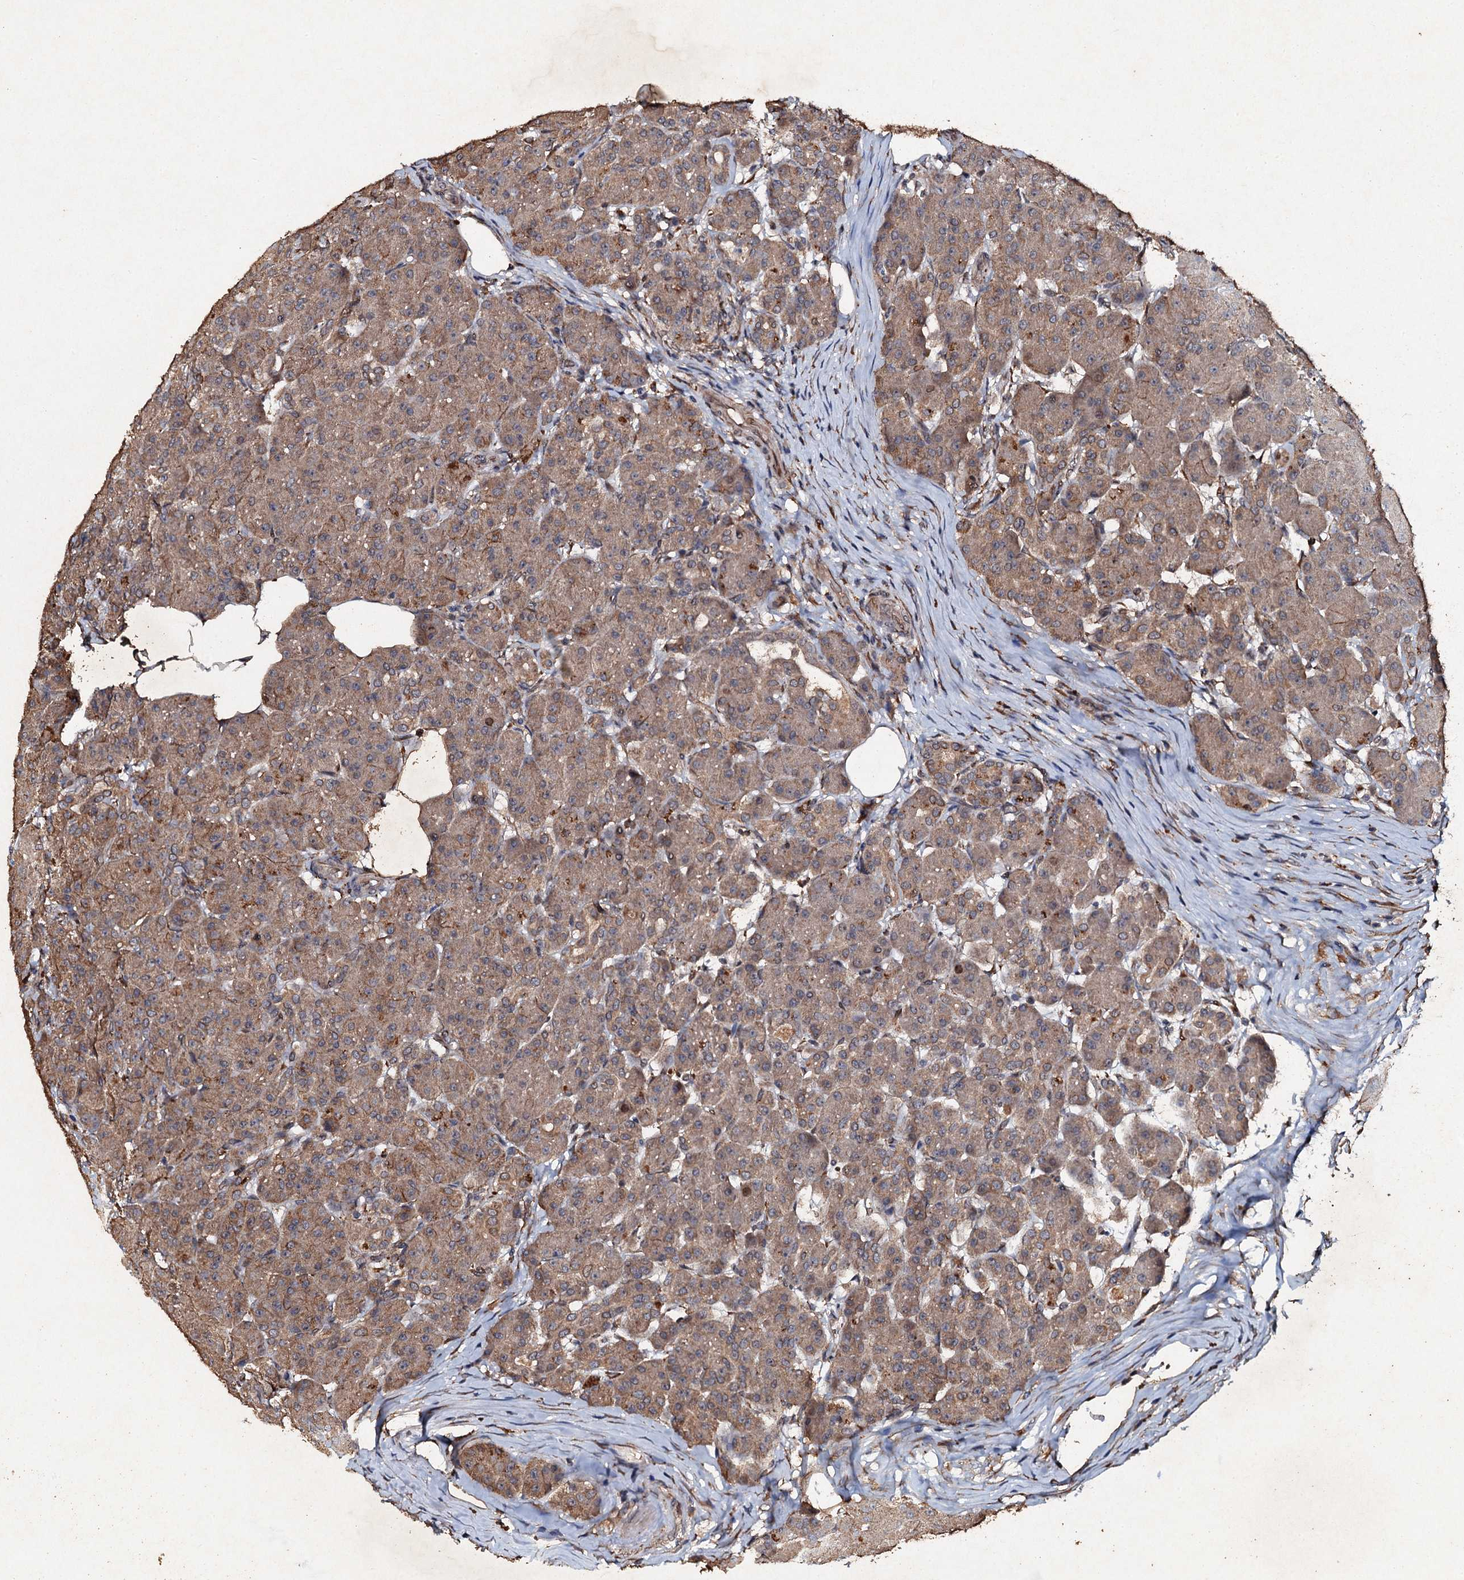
{"staining": {"intensity": "moderate", "quantity": ">75%", "location": "cytoplasmic/membranous"}, "tissue": "pancreas", "cell_type": "Exocrine glandular cells", "image_type": "normal", "snomed": [{"axis": "morphology", "description": "Normal tissue, NOS"}, {"axis": "topography", "description": "Pancreas"}], "caption": "Exocrine glandular cells display medium levels of moderate cytoplasmic/membranous staining in approximately >75% of cells in benign human pancreas. (IHC, brightfield microscopy, high magnification).", "gene": "ADAMTS10", "patient": {"sex": "male", "age": 63}}